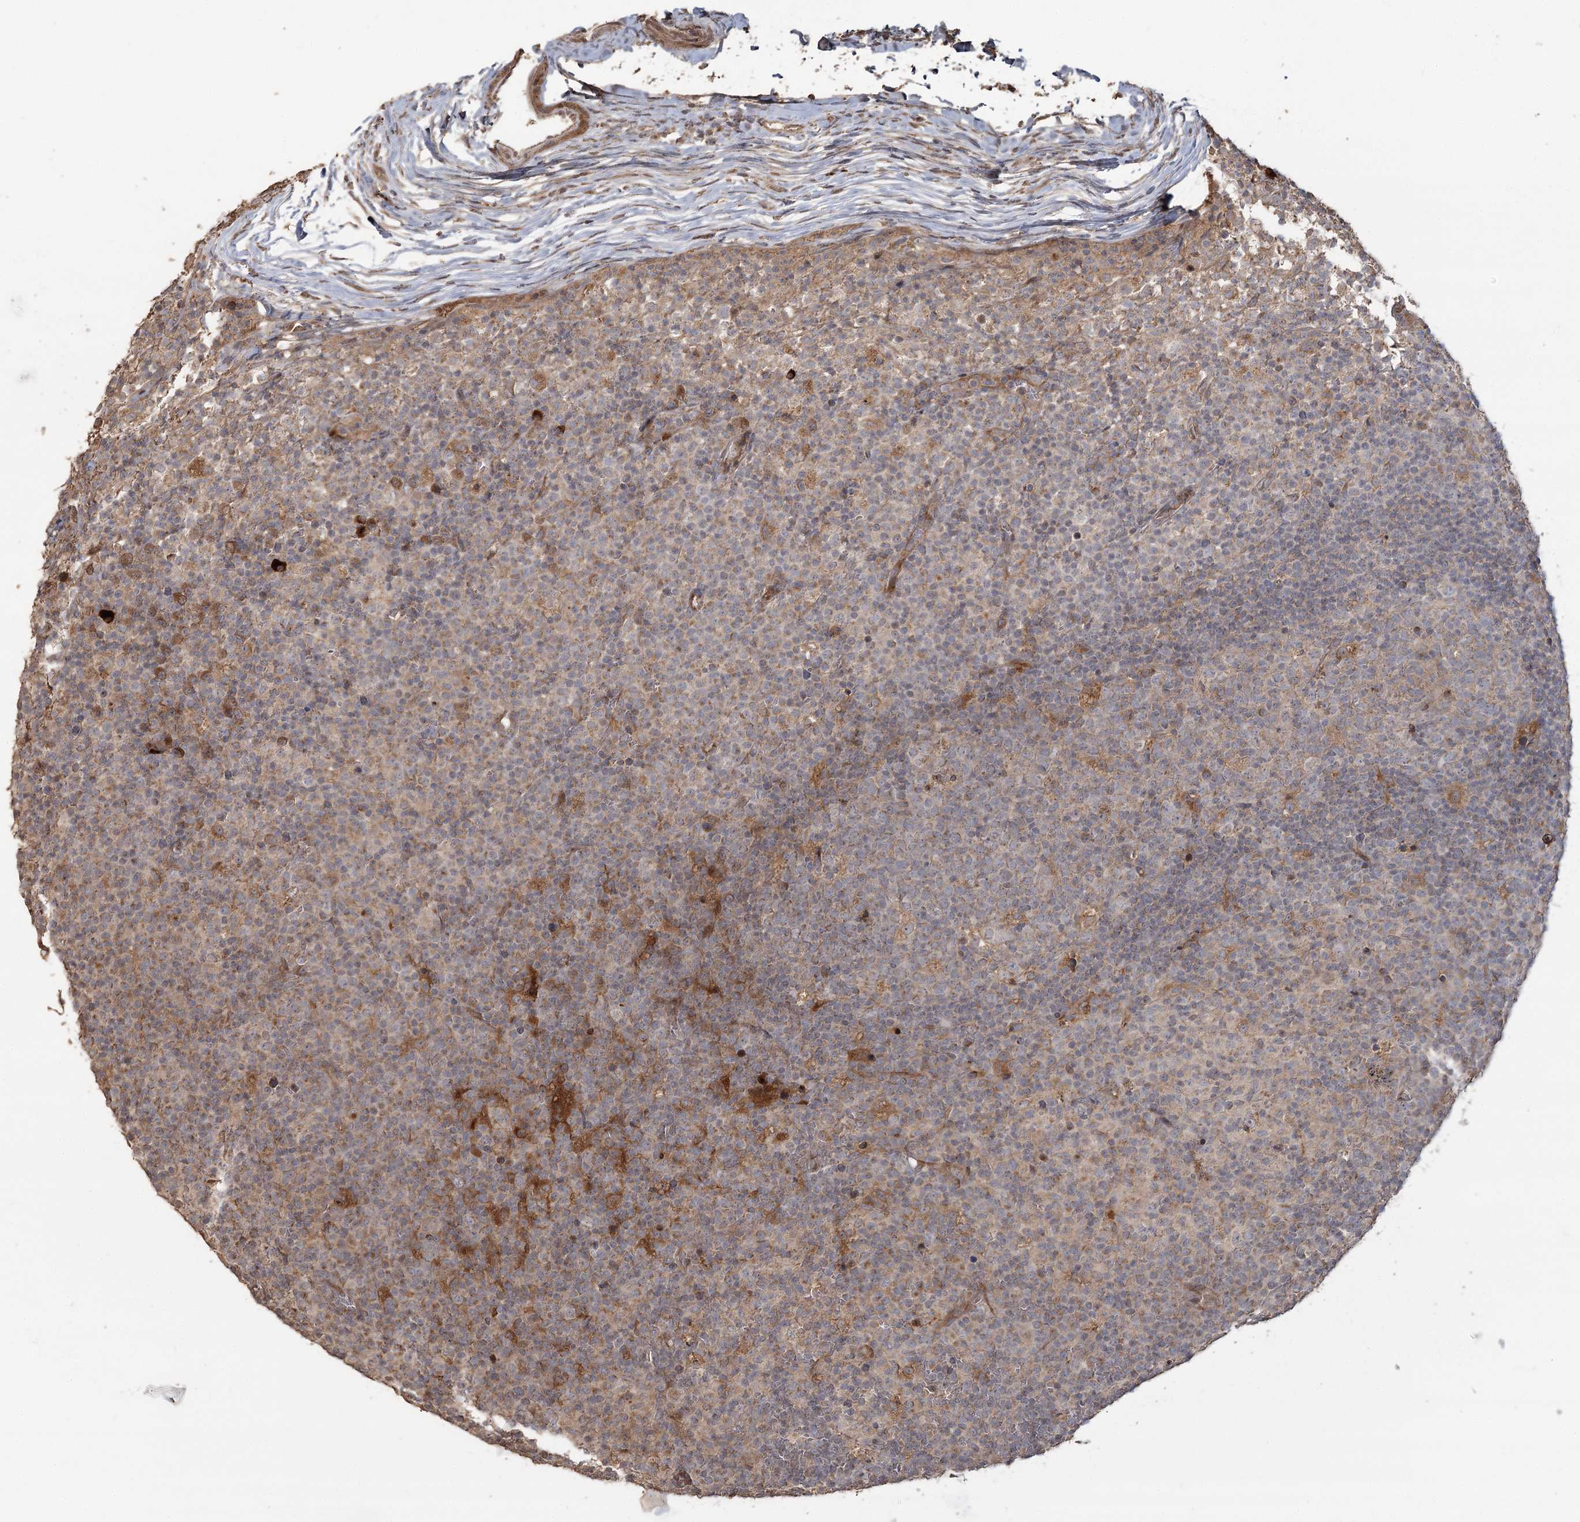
{"staining": {"intensity": "moderate", "quantity": "<25%", "location": "cytoplasmic/membranous"}, "tissue": "lymph node", "cell_type": "Germinal center cells", "image_type": "normal", "snomed": [{"axis": "morphology", "description": "Normal tissue, NOS"}, {"axis": "morphology", "description": "Inflammation, NOS"}, {"axis": "topography", "description": "Lymph node"}], "caption": "DAB immunohistochemical staining of normal human lymph node displays moderate cytoplasmic/membranous protein staining in approximately <25% of germinal center cells. (DAB (3,3'-diaminobenzidine) IHC, brown staining for protein, blue staining for nuclei).", "gene": "OBSL1", "patient": {"sex": "male", "age": 55}}